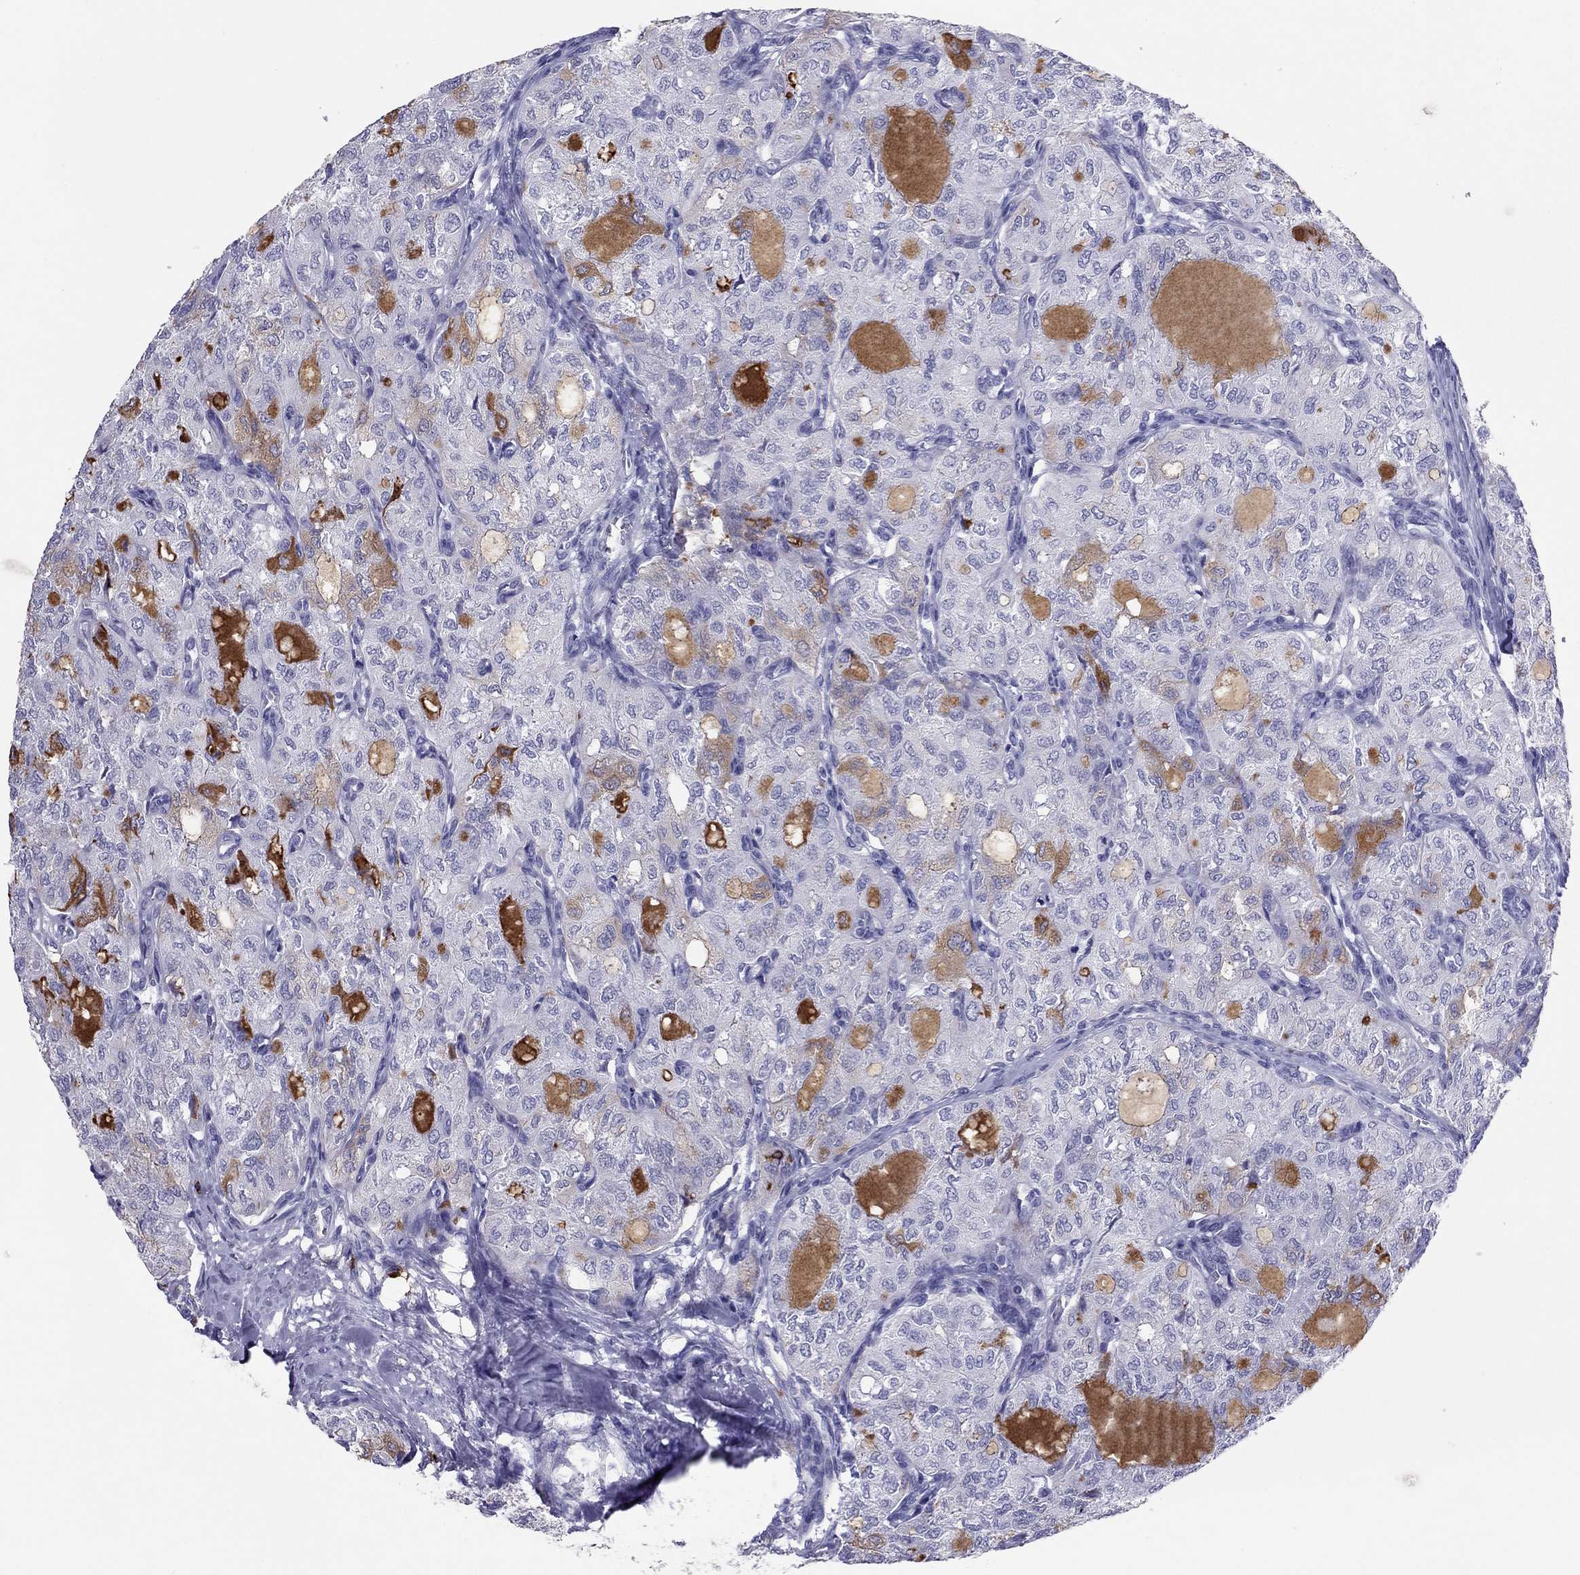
{"staining": {"intensity": "negative", "quantity": "none", "location": "none"}, "tissue": "thyroid cancer", "cell_type": "Tumor cells", "image_type": "cancer", "snomed": [{"axis": "morphology", "description": "Follicular adenoma carcinoma, NOS"}, {"axis": "topography", "description": "Thyroid gland"}], "caption": "Human thyroid cancer stained for a protein using IHC displays no expression in tumor cells.", "gene": "IL17REL", "patient": {"sex": "male", "age": 75}}